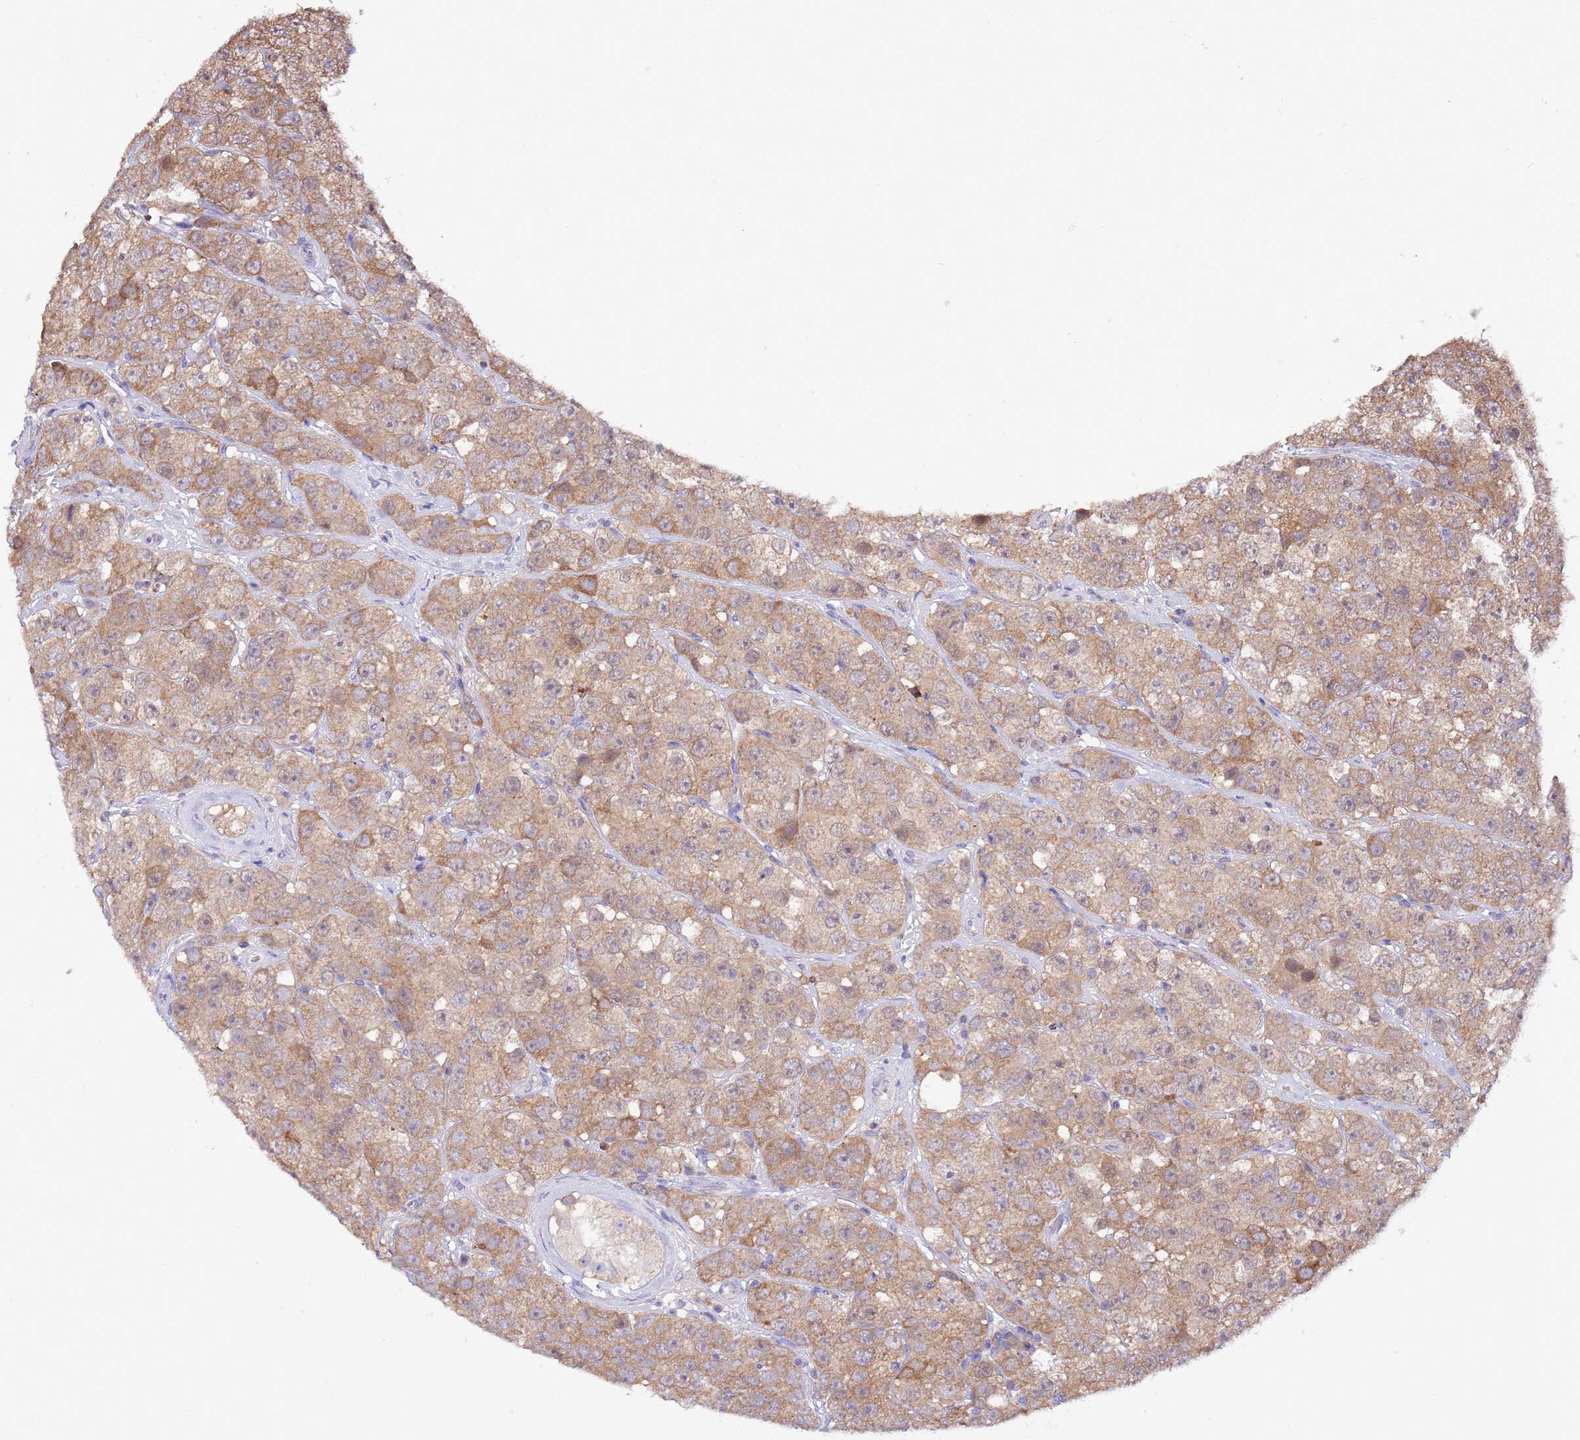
{"staining": {"intensity": "moderate", "quantity": ">75%", "location": "cytoplasmic/membranous"}, "tissue": "testis cancer", "cell_type": "Tumor cells", "image_type": "cancer", "snomed": [{"axis": "morphology", "description": "Seminoma, NOS"}, {"axis": "topography", "description": "Testis"}], "caption": "Immunohistochemical staining of human testis seminoma reveals moderate cytoplasmic/membranous protein staining in approximately >75% of tumor cells. (IHC, brightfield microscopy, high magnification).", "gene": "PRR32", "patient": {"sex": "male", "age": 28}}